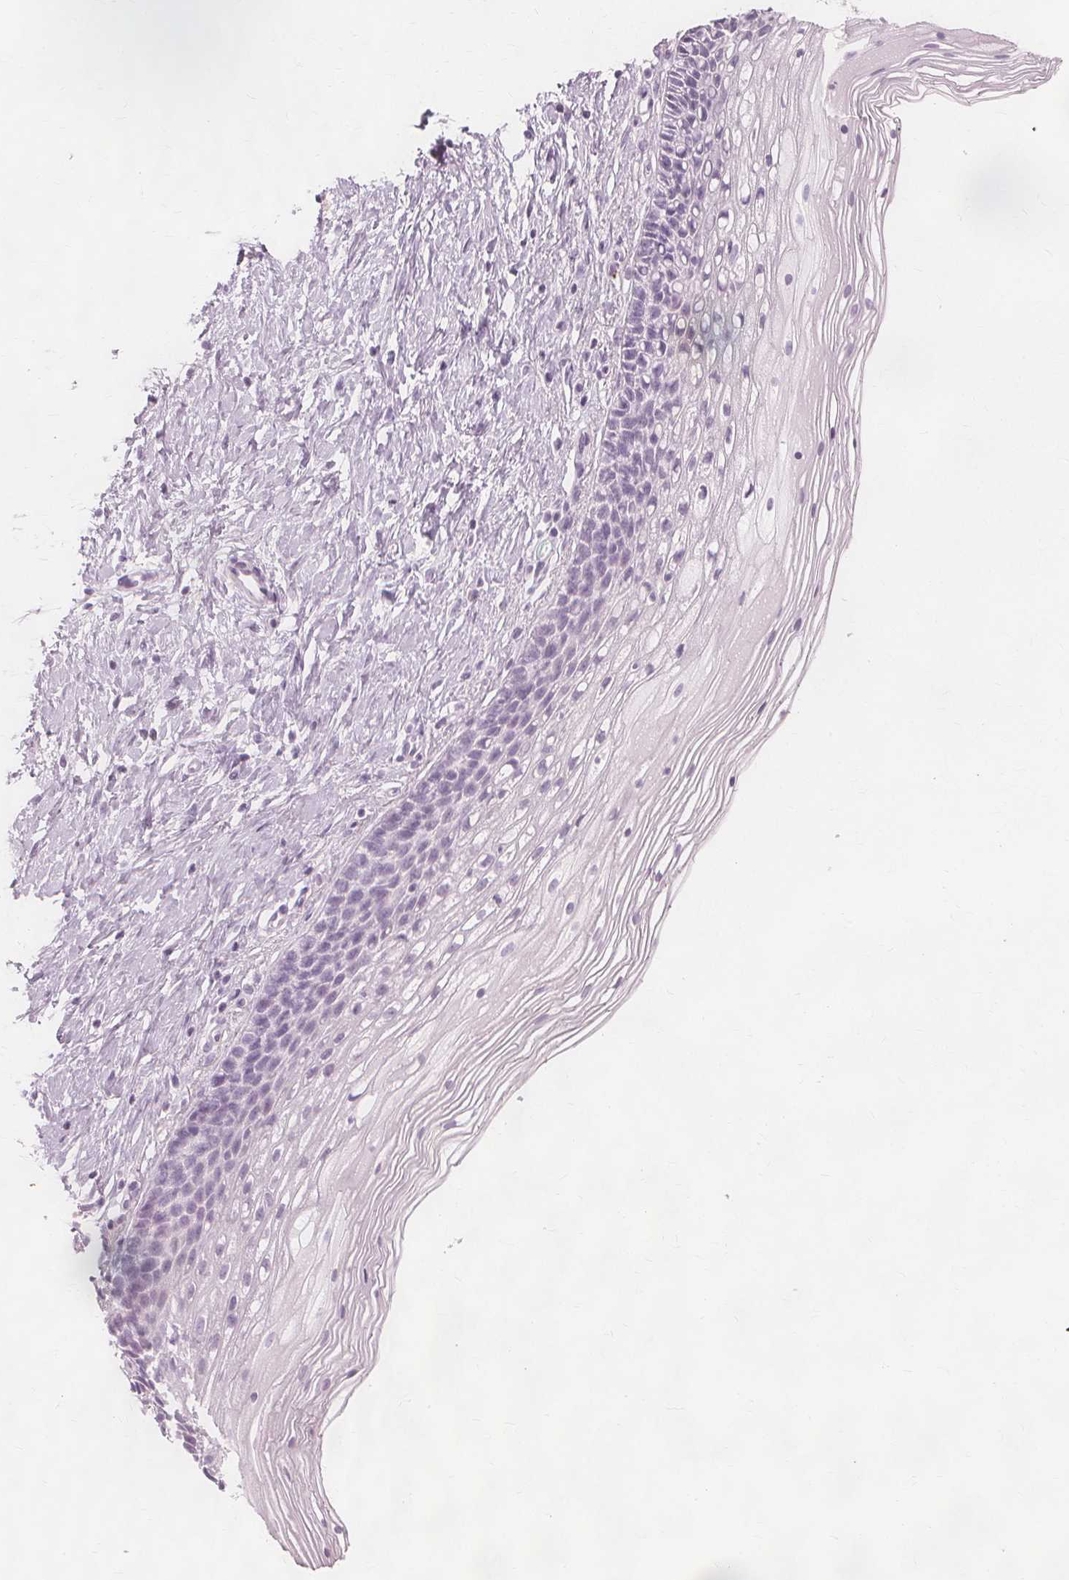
{"staining": {"intensity": "negative", "quantity": "none", "location": "none"}, "tissue": "cervix", "cell_type": "Glandular cells", "image_type": "normal", "snomed": [{"axis": "morphology", "description": "Normal tissue, NOS"}, {"axis": "topography", "description": "Cervix"}], "caption": "High power microscopy histopathology image of an immunohistochemistry image of benign cervix, revealing no significant expression in glandular cells. (DAB (3,3'-diaminobenzidine) immunohistochemistry with hematoxylin counter stain).", "gene": "TFF1", "patient": {"sex": "female", "age": 34}}